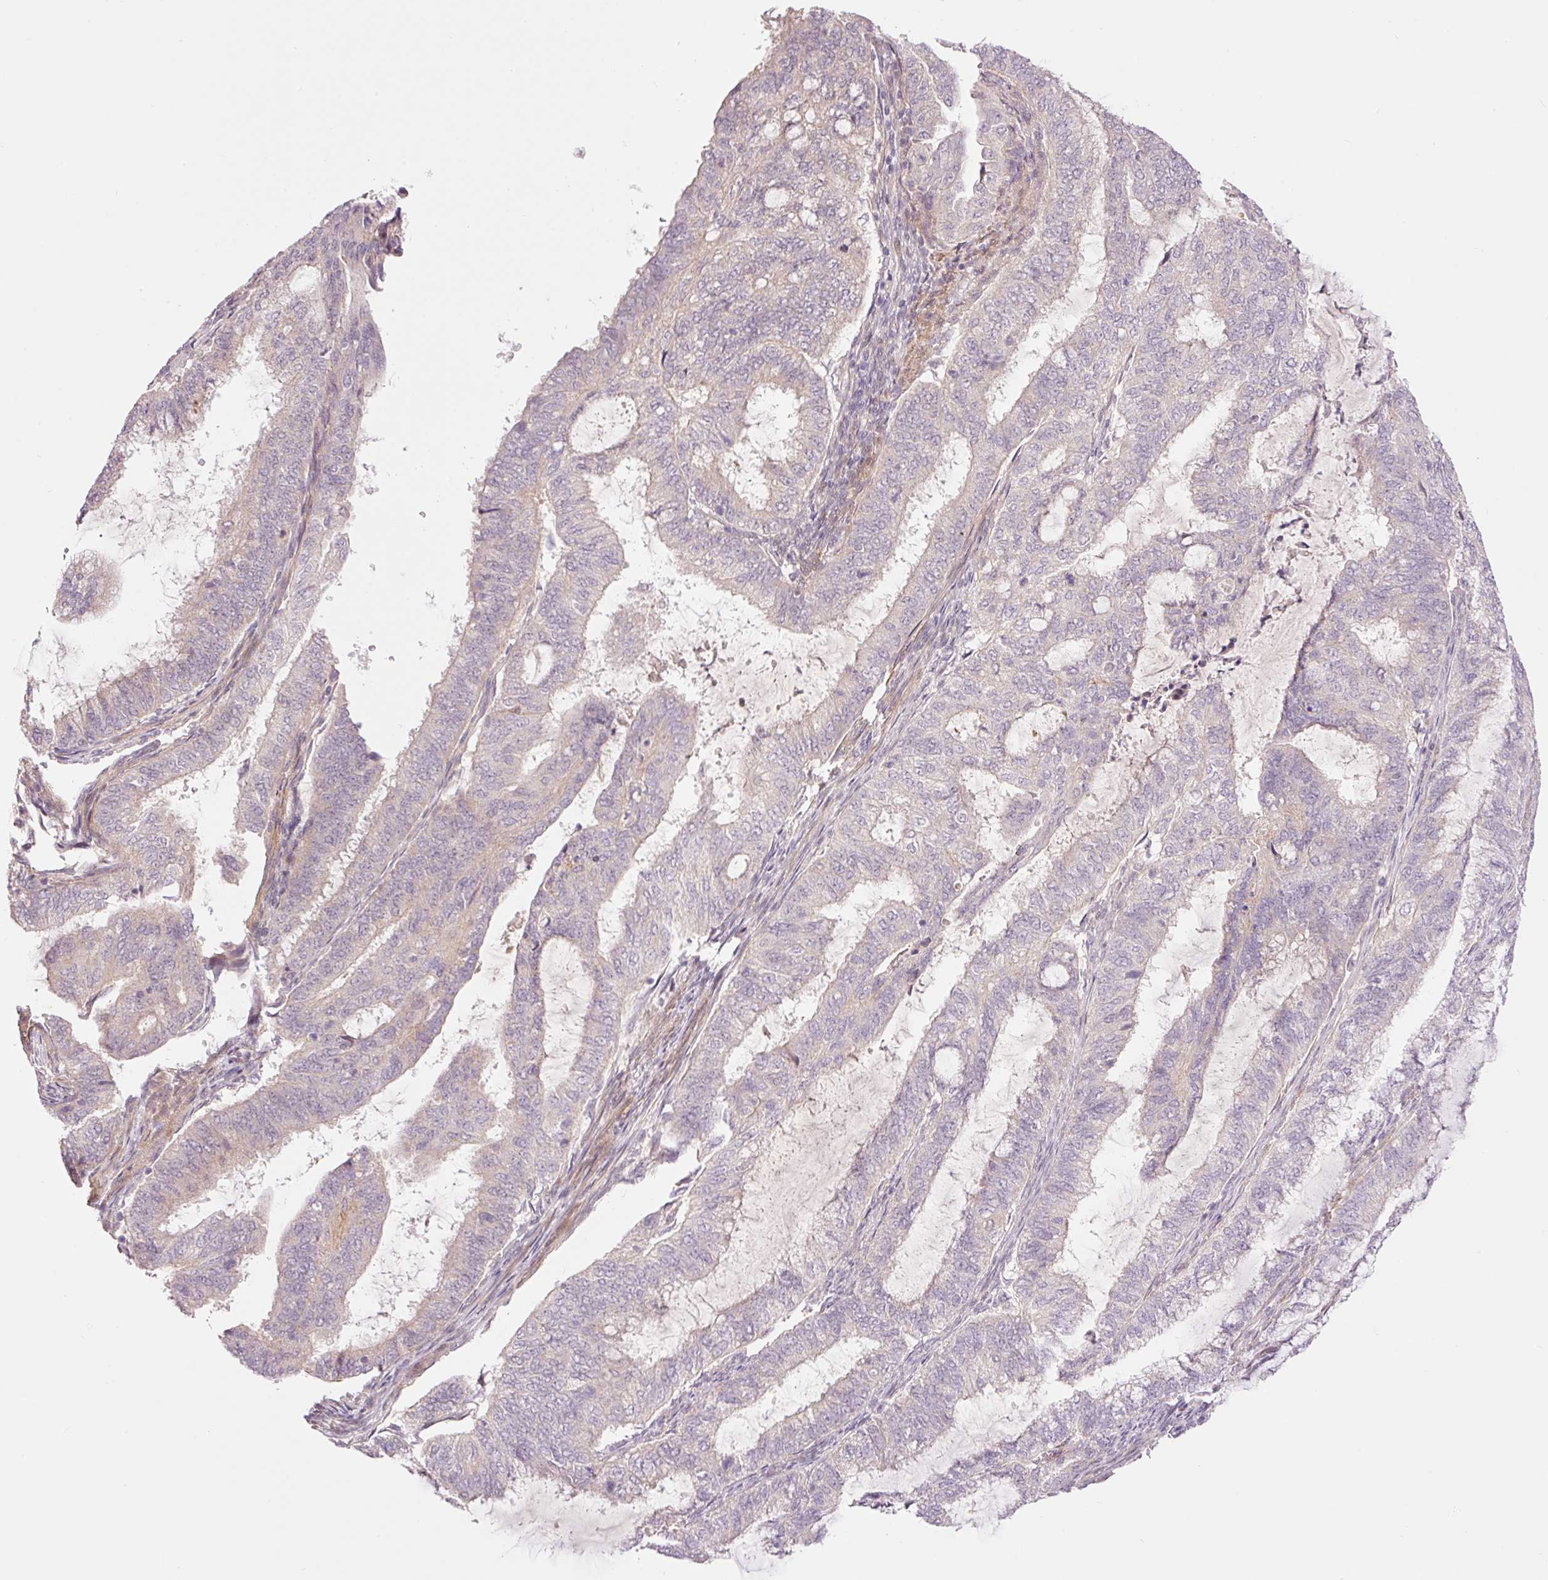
{"staining": {"intensity": "negative", "quantity": "none", "location": "none"}, "tissue": "endometrial cancer", "cell_type": "Tumor cells", "image_type": "cancer", "snomed": [{"axis": "morphology", "description": "Adenocarcinoma, NOS"}, {"axis": "topography", "description": "Endometrium"}], "caption": "Immunohistochemical staining of human adenocarcinoma (endometrial) displays no significant positivity in tumor cells.", "gene": "SLC29A3", "patient": {"sex": "female", "age": 51}}